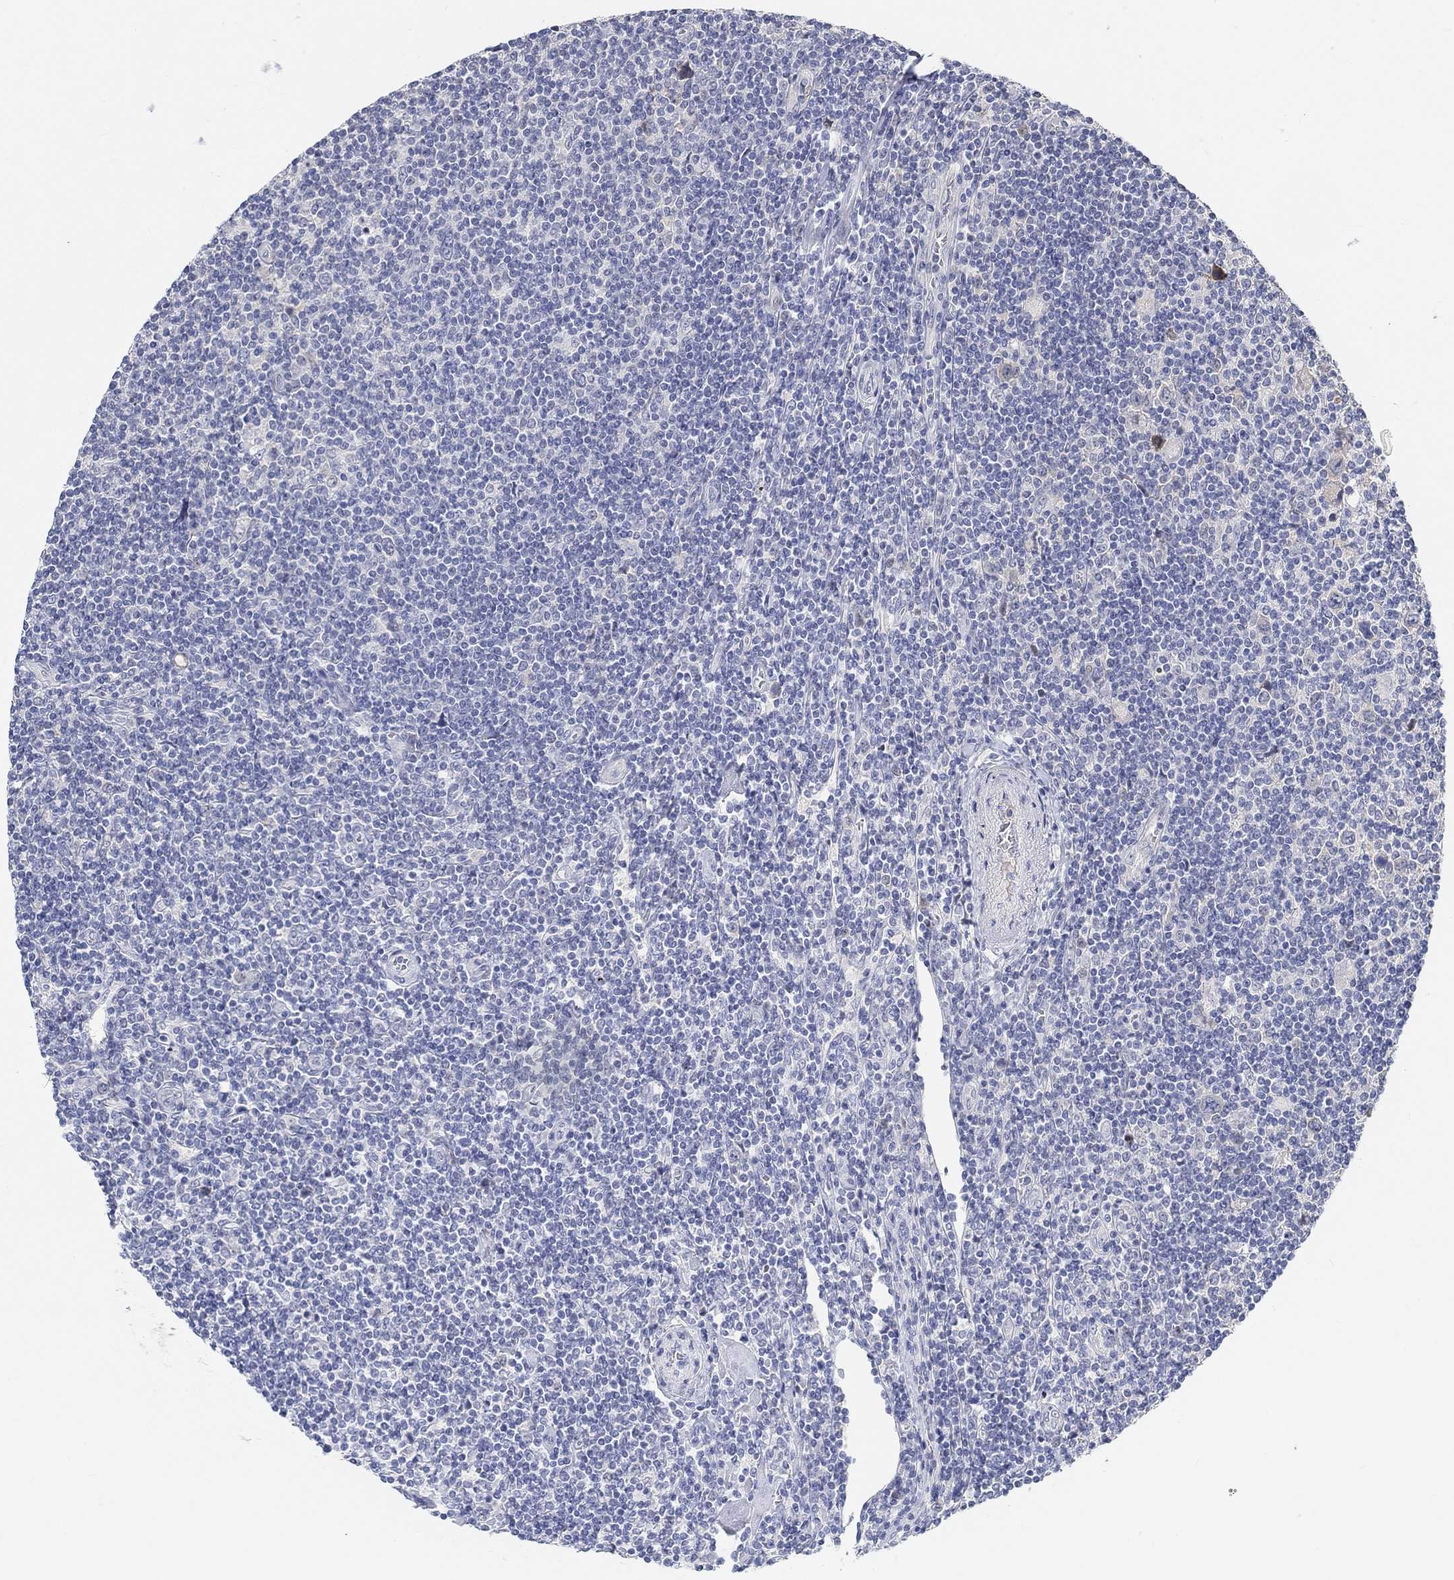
{"staining": {"intensity": "negative", "quantity": "none", "location": "none"}, "tissue": "lymphoma", "cell_type": "Tumor cells", "image_type": "cancer", "snomed": [{"axis": "morphology", "description": "Hodgkin's disease, NOS"}, {"axis": "topography", "description": "Lymph node"}], "caption": "Immunohistochemistry histopathology image of neoplastic tissue: Hodgkin's disease stained with DAB reveals no significant protein expression in tumor cells.", "gene": "SNTG2", "patient": {"sex": "male", "age": 40}}